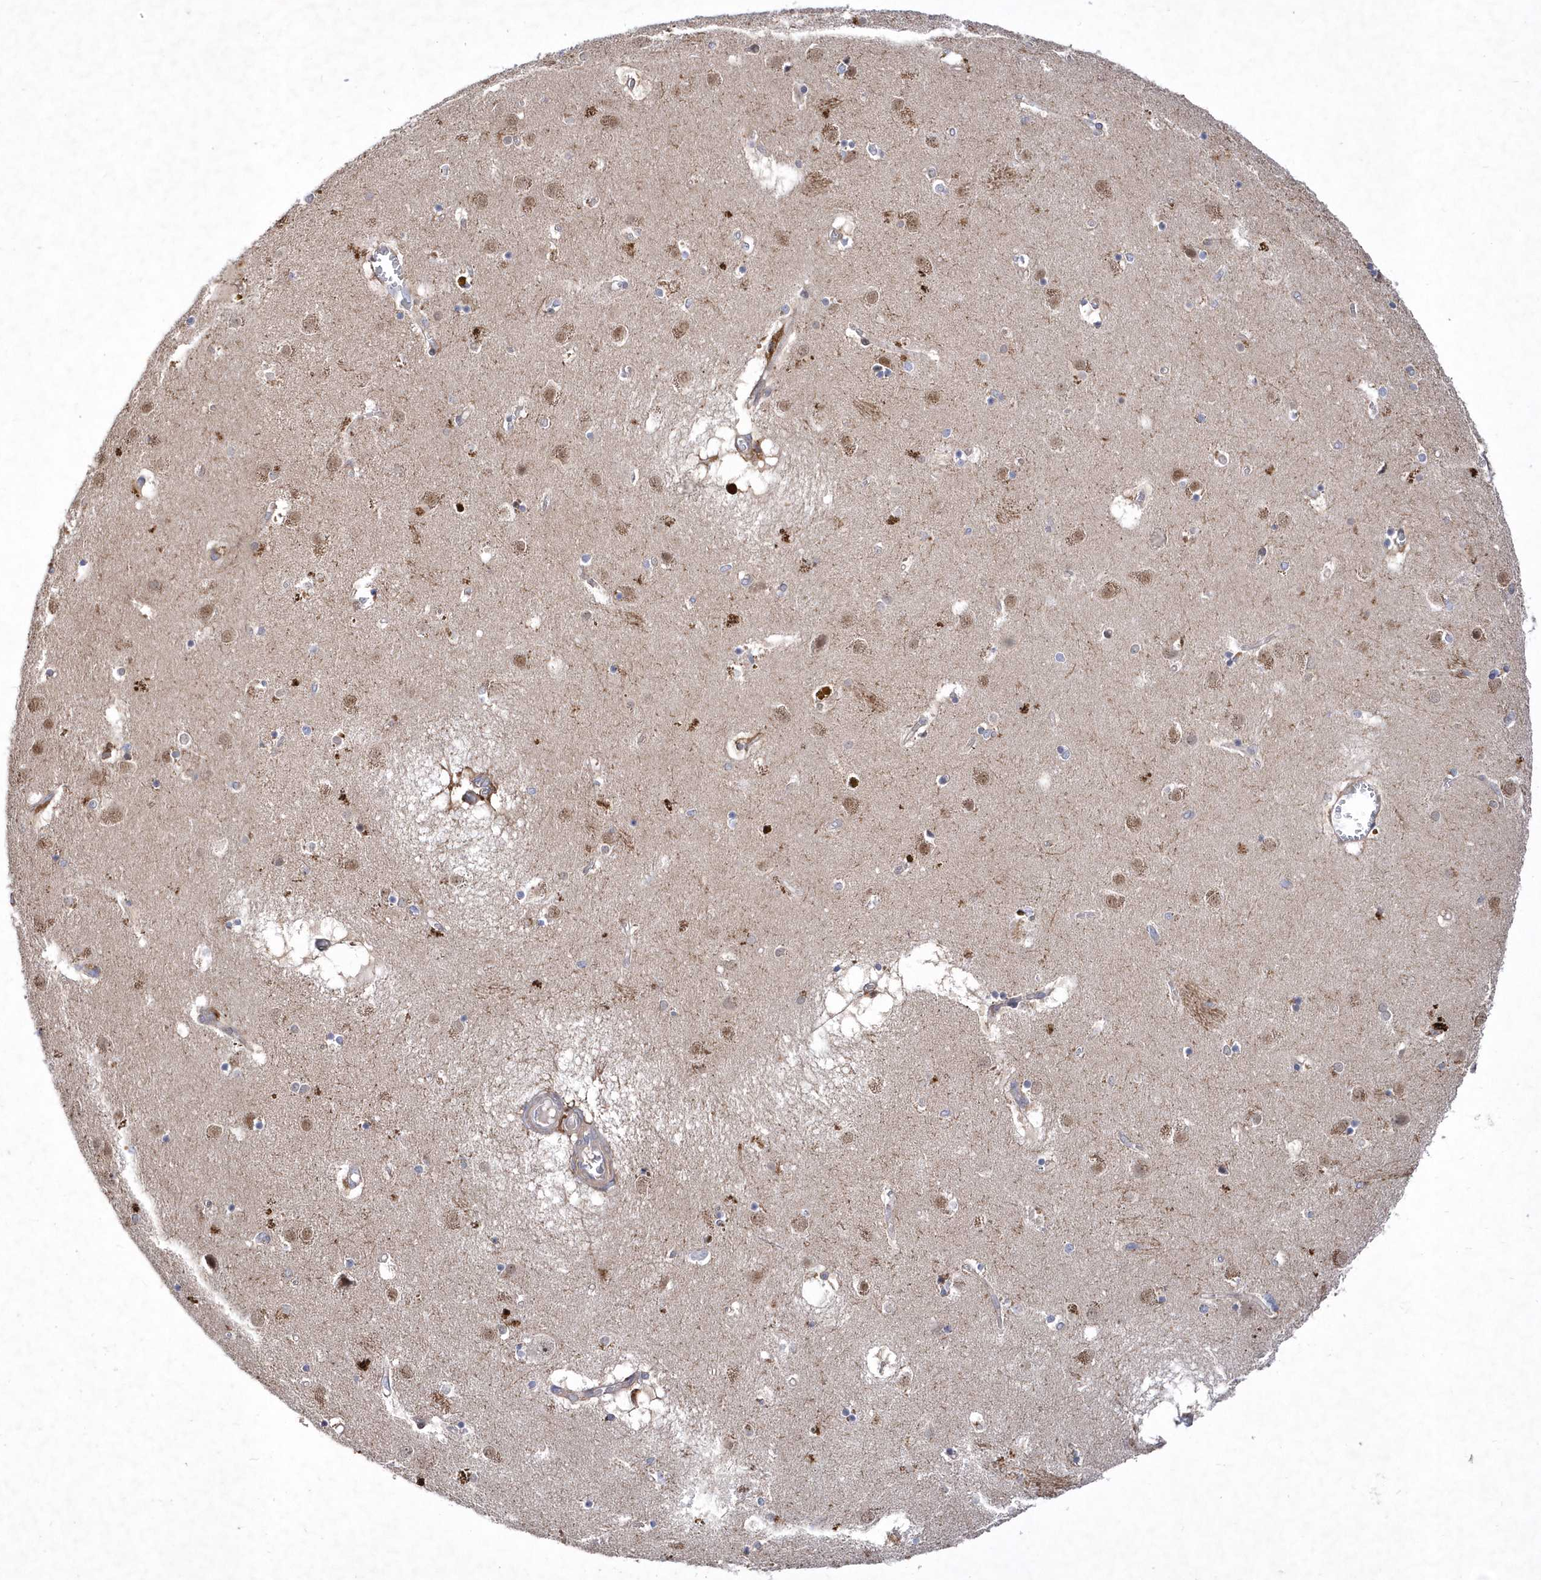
{"staining": {"intensity": "moderate", "quantity": "<25%", "location": "cytoplasmic/membranous"}, "tissue": "caudate", "cell_type": "Glial cells", "image_type": "normal", "snomed": [{"axis": "morphology", "description": "Normal tissue, NOS"}, {"axis": "topography", "description": "Lateral ventricle wall"}], "caption": "Human caudate stained for a protein (brown) exhibits moderate cytoplasmic/membranous positive staining in approximately <25% of glial cells.", "gene": "LONRF2", "patient": {"sex": "male", "age": 70}}